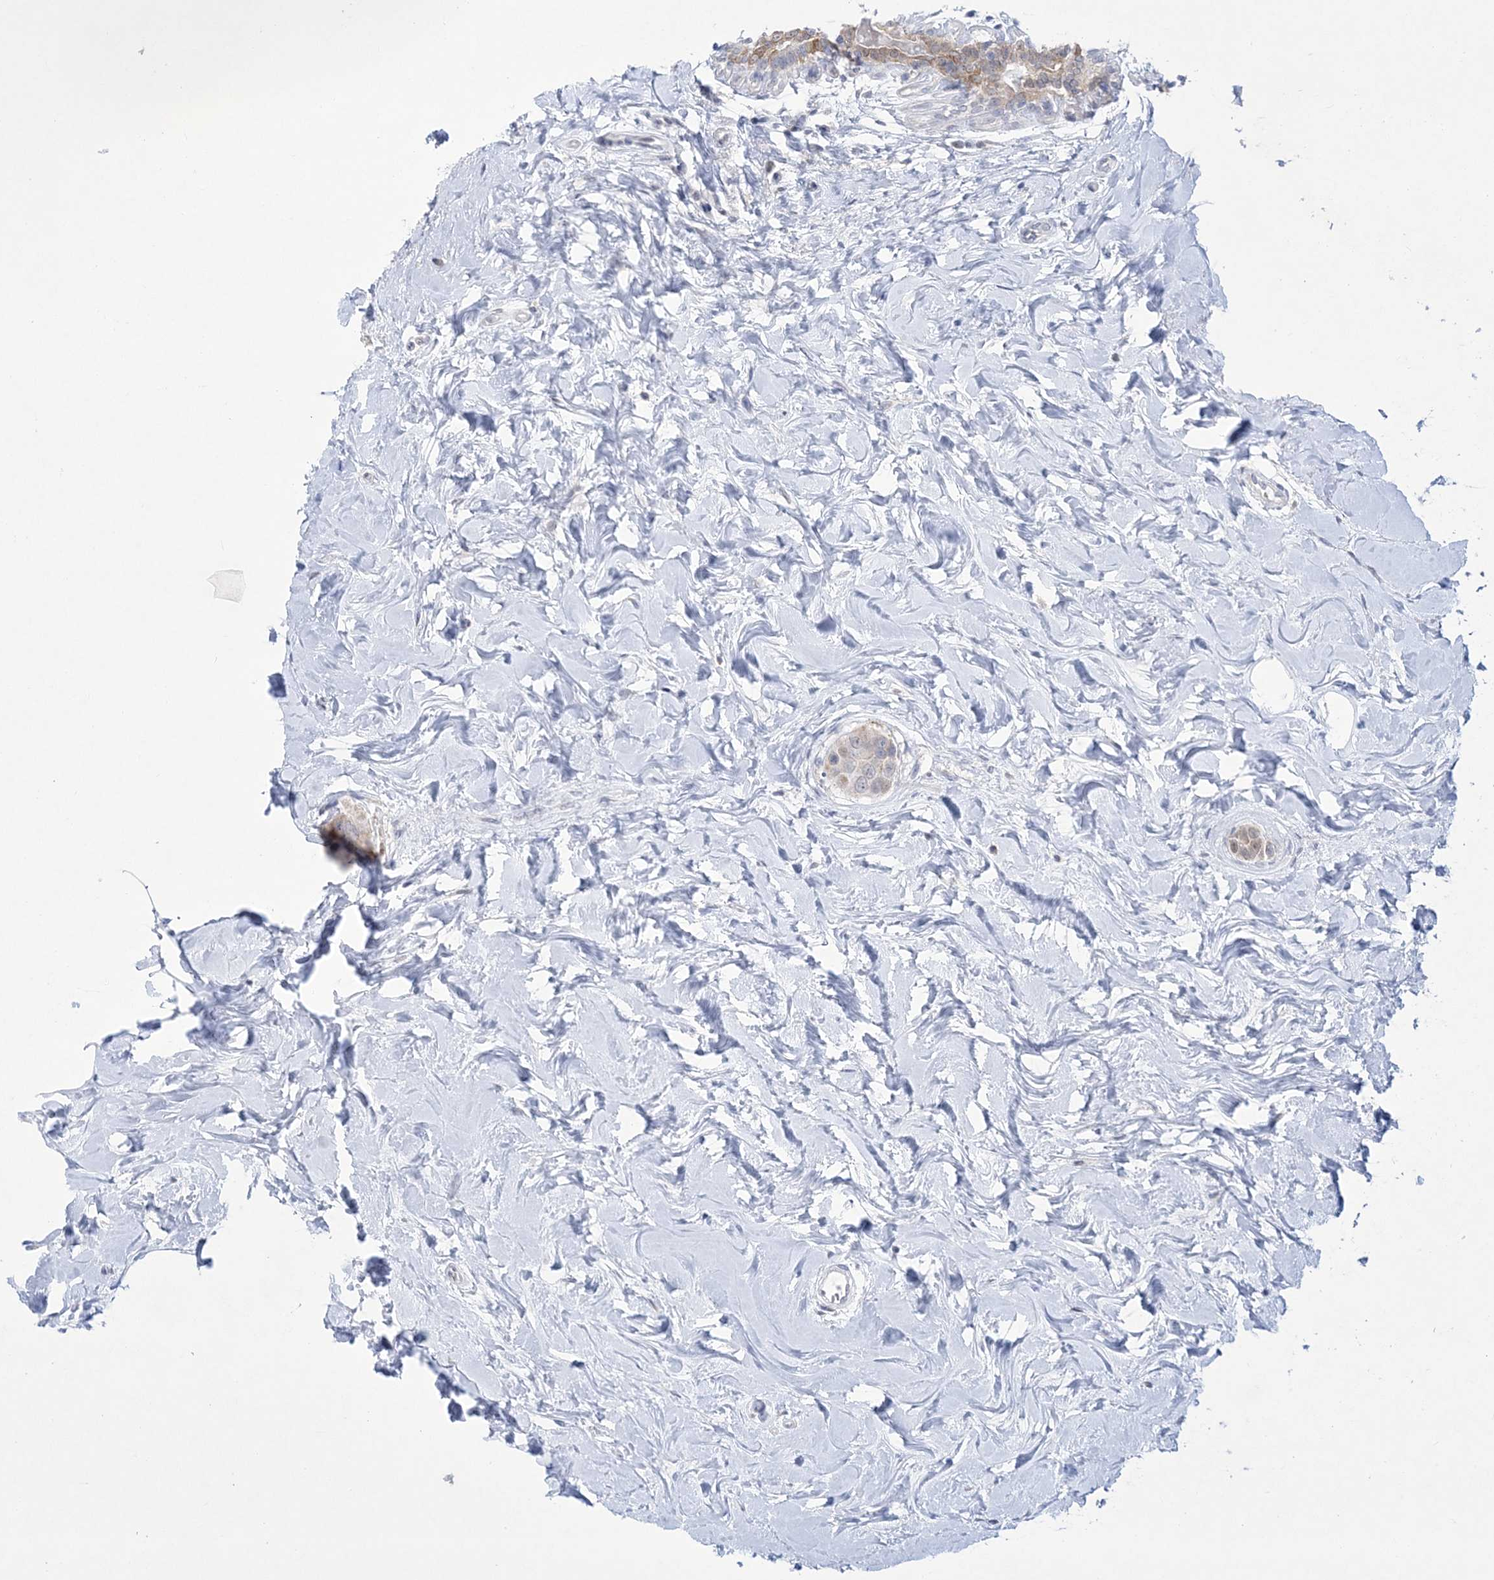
{"staining": {"intensity": "weak", "quantity": "<25%", "location": "cytoplasmic/membranous"}, "tissue": "breast cancer", "cell_type": "Tumor cells", "image_type": "cancer", "snomed": [{"axis": "morphology", "description": "Normal tissue, NOS"}, {"axis": "morphology", "description": "Duct carcinoma"}, {"axis": "topography", "description": "Breast"}], "caption": "Image shows no protein positivity in tumor cells of breast cancer tissue.", "gene": "WDR27", "patient": {"sex": "female", "age": 39}}